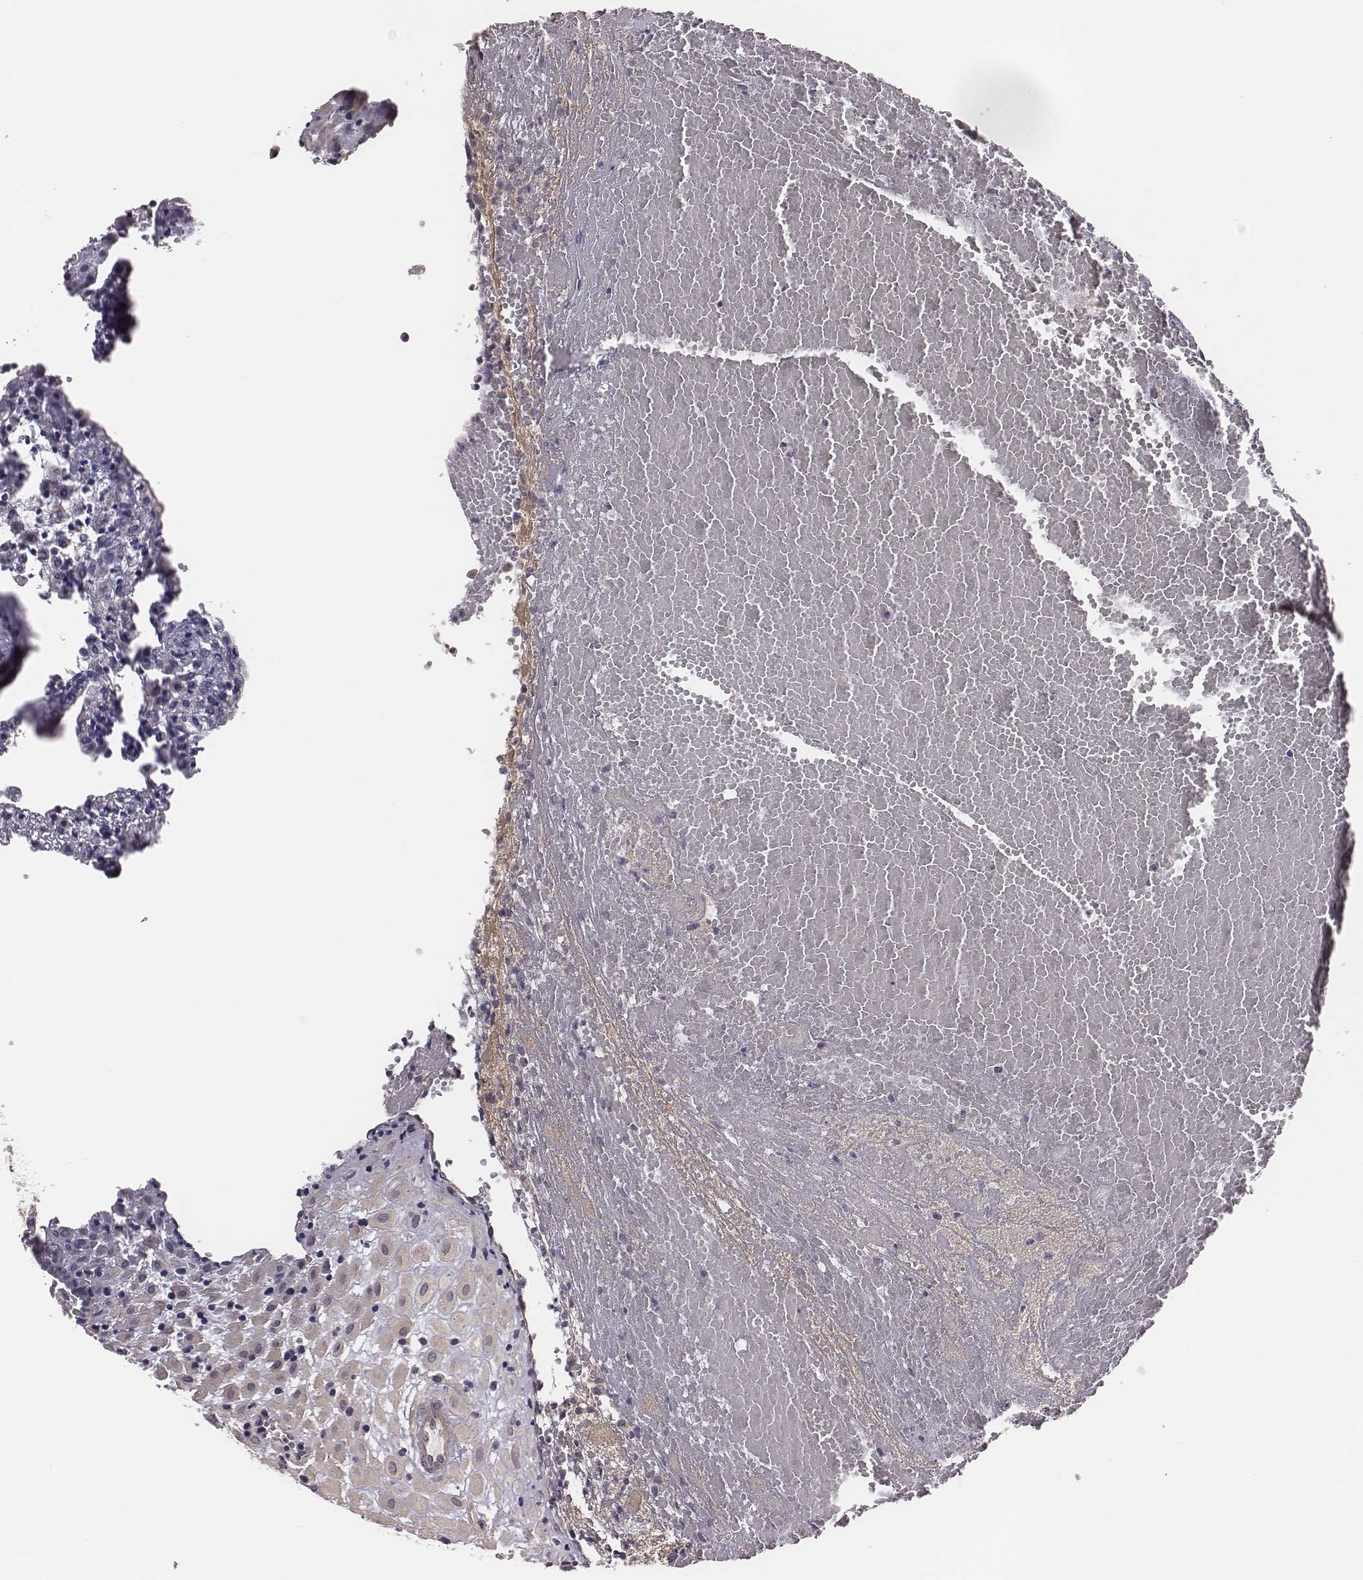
{"staining": {"intensity": "negative", "quantity": "none", "location": "none"}, "tissue": "placenta", "cell_type": "Decidual cells", "image_type": "normal", "snomed": [{"axis": "morphology", "description": "Normal tissue, NOS"}, {"axis": "topography", "description": "Placenta"}], "caption": "Placenta stained for a protein using IHC demonstrates no positivity decidual cells.", "gene": "SCARF1", "patient": {"sex": "female", "age": 24}}